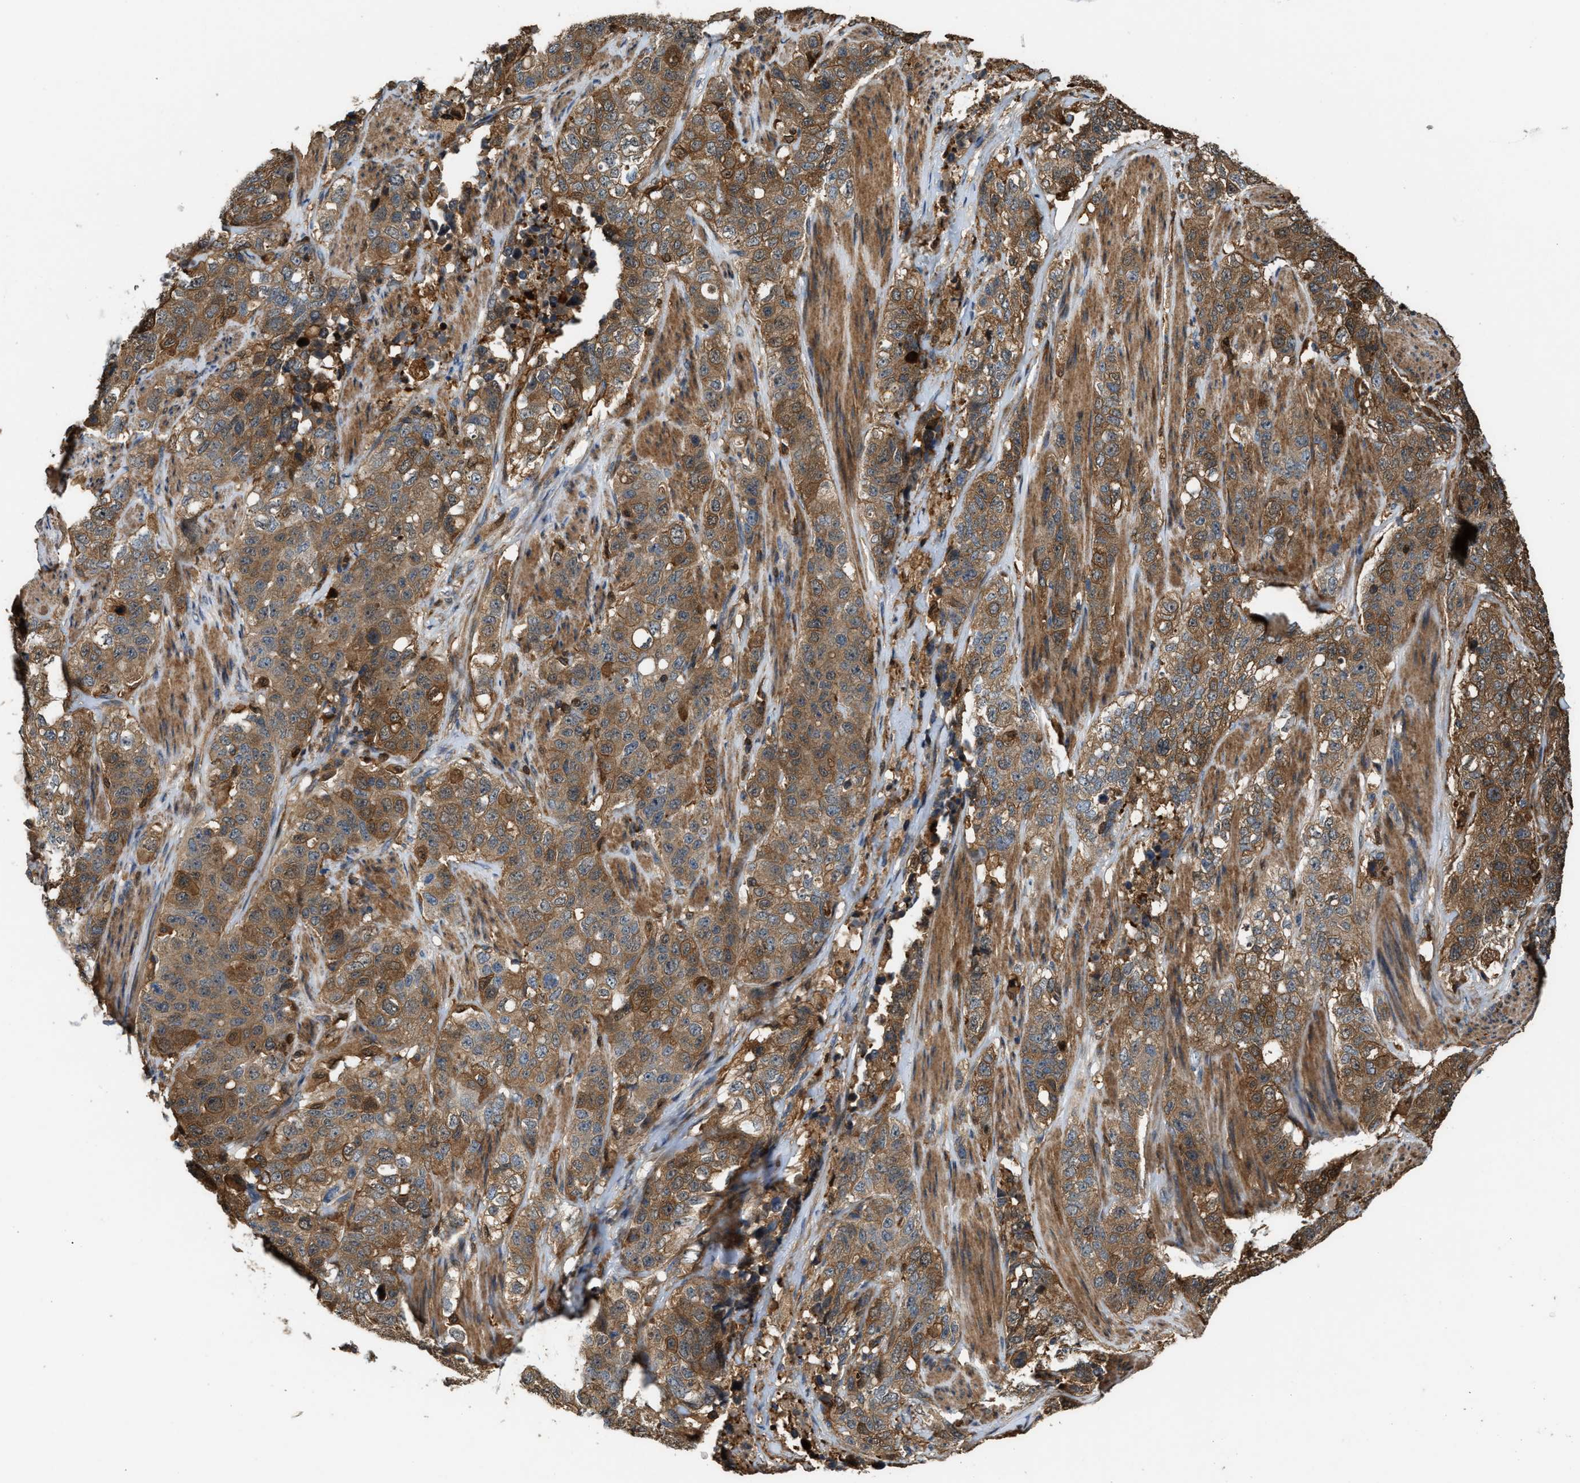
{"staining": {"intensity": "moderate", "quantity": ">75%", "location": "cytoplasmic/membranous"}, "tissue": "stomach cancer", "cell_type": "Tumor cells", "image_type": "cancer", "snomed": [{"axis": "morphology", "description": "Adenocarcinoma, NOS"}, {"axis": "topography", "description": "Stomach"}], "caption": "Immunohistochemical staining of human stomach cancer demonstrates medium levels of moderate cytoplasmic/membranous protein positivity in approximately >75% of tumor cells.", "gene": "SERPINB5", "patient": {"sex": "male", "age": 48}}